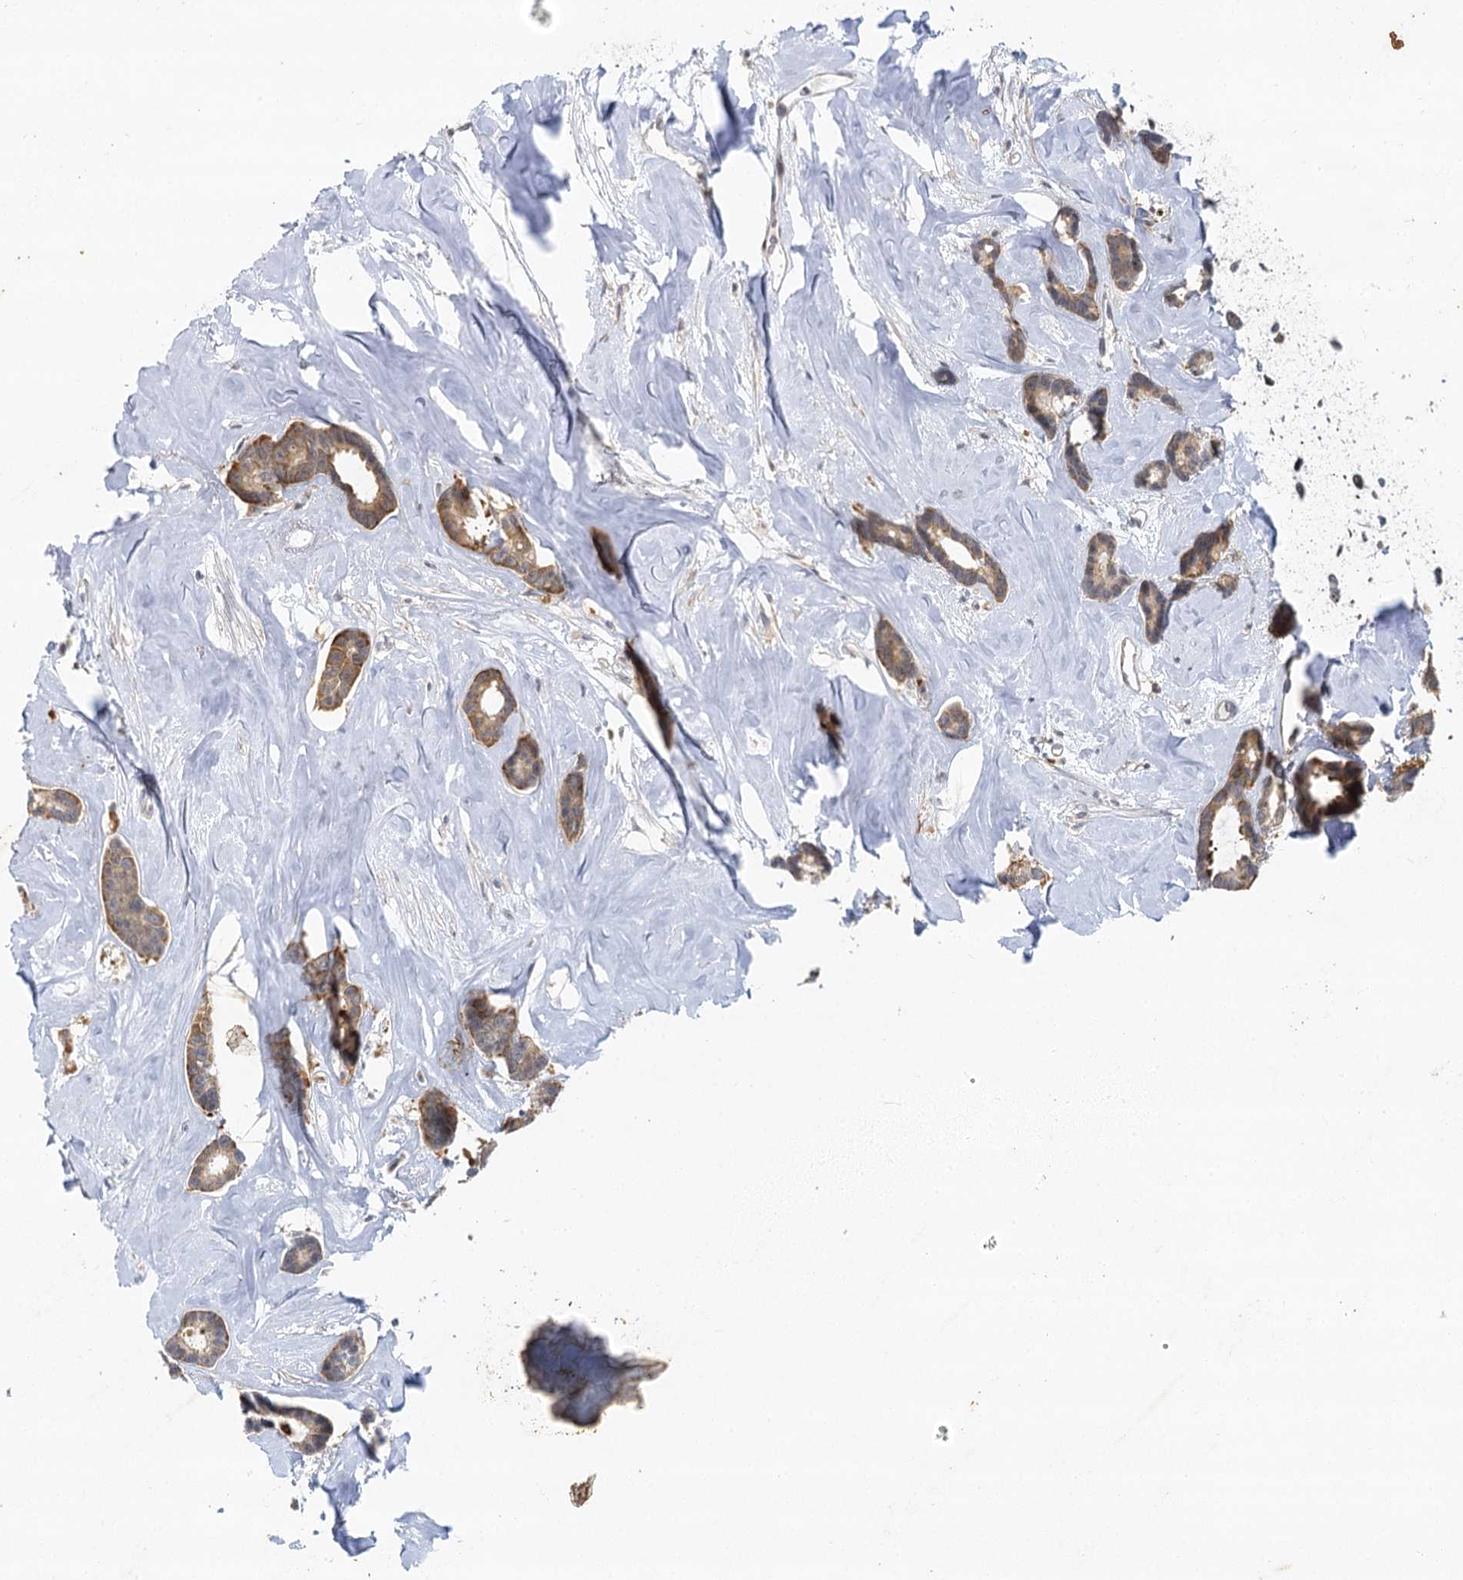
{"staining": {"intensity": "weak", "quantity": "25%-75%", "location": "cytoplasmic/membranous"}, "tissue": "breast cancer", "cell_type": "Tumor cells", "image_type": "cancer", "snomed": [{"axis": "morphology", "description": "Duct carcinoma"}, {"axis": "topography", "description": "Breast"}], "caption": "Immunohistochemical staining of human breast invasive ductal carcinoma demonstrates low levels of weak cytoplasmic/membranous protein expression in approximately 25%-75% of tumor cells.", "gene": "IL11RA", "patient": {"sex": "female", "age": 87}}